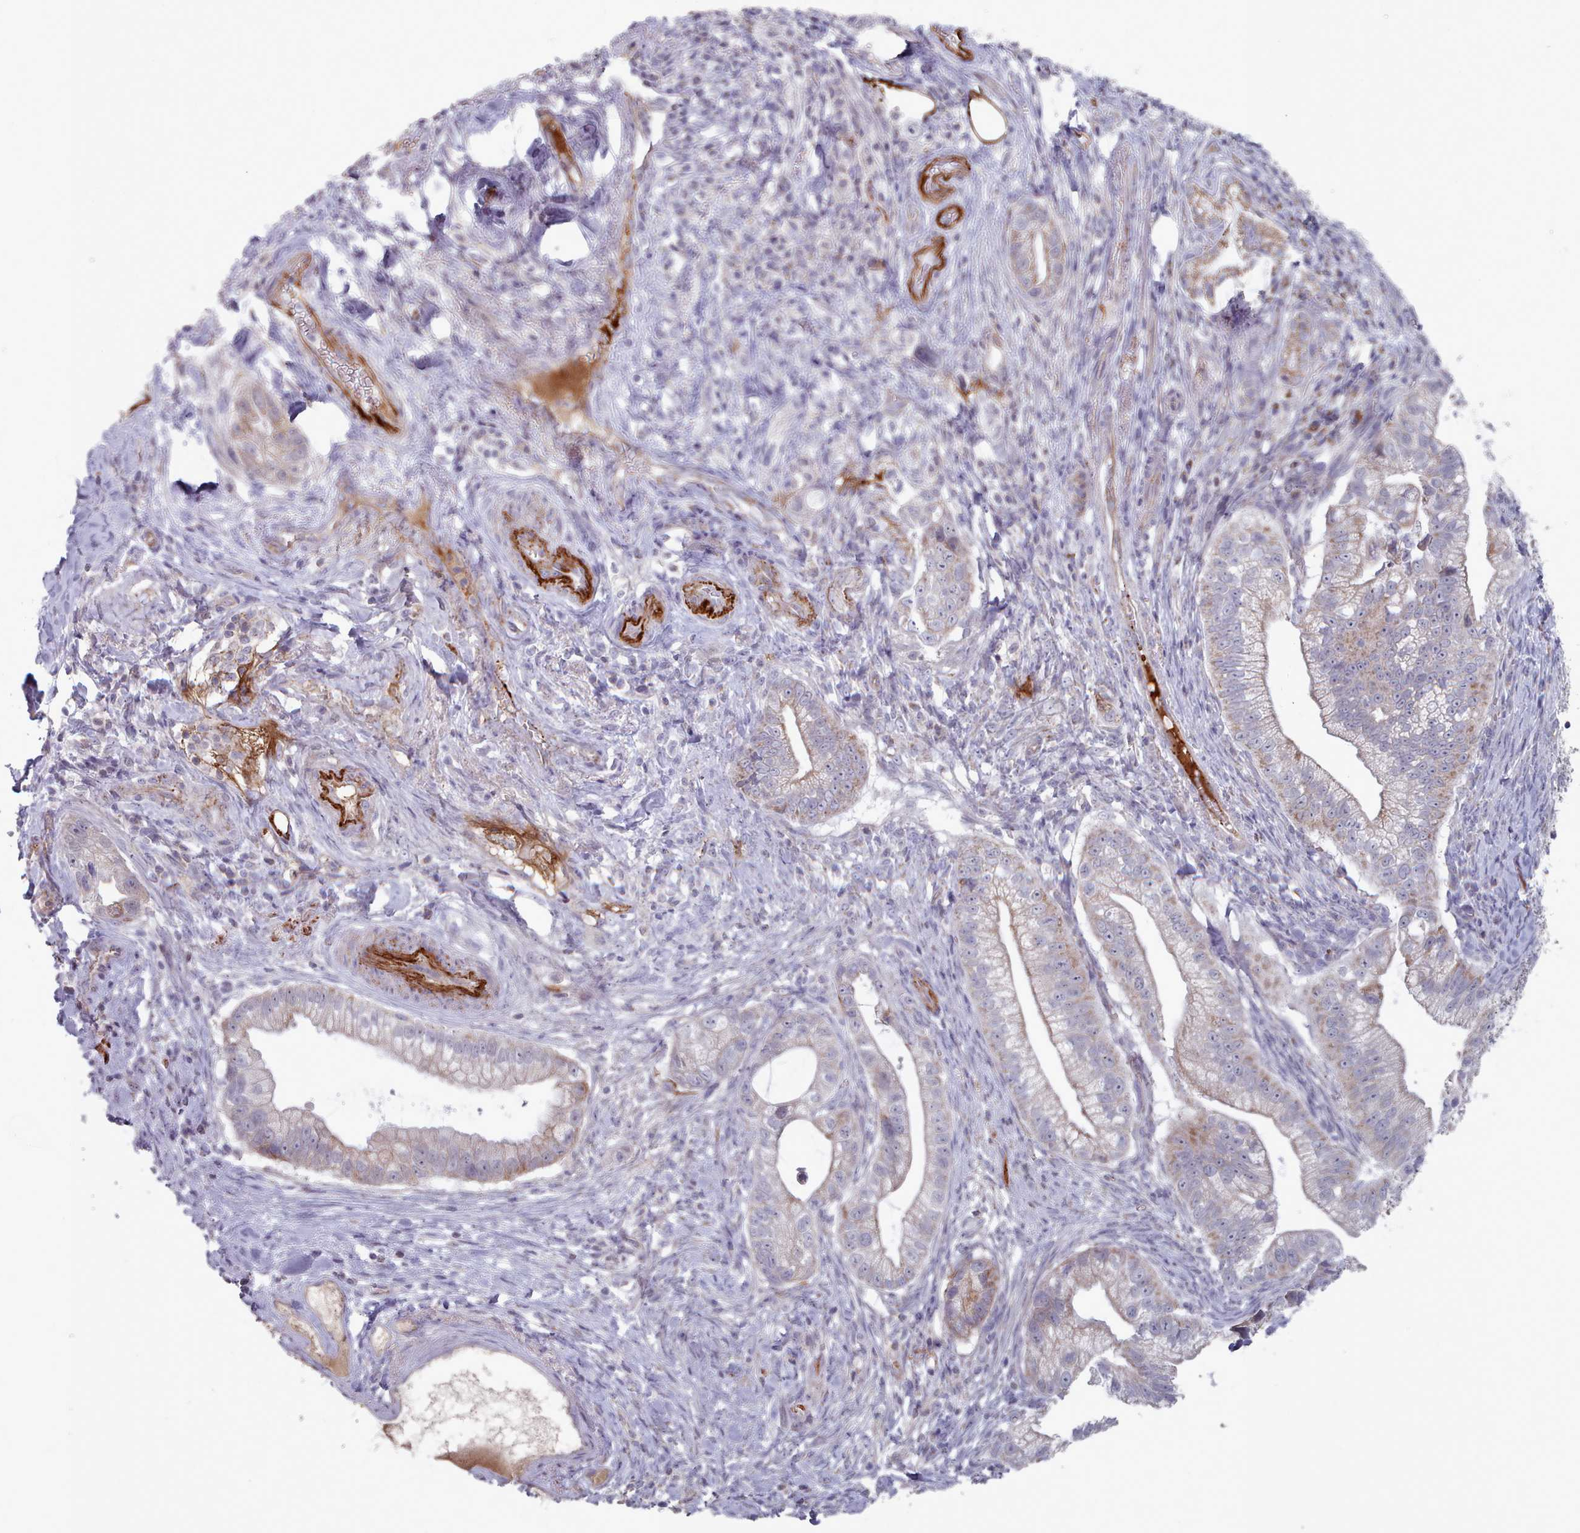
{"staining": {"intensity": "moderate", "quantity": "<25%", "location": "cytoplasmic/membranous"}, "tissue": "pancreatic cancer", "cell_type": "Tumor cells", "image_type": "cancer", "snomed": [{"axis": "morphology", "description": "Adenocarcinoma, NOS"}, {"axis": "topography", "description": "Pancreas"}], "caption": "Immunohistochemical staining of human pancreatic cancer (adenocarcinoma) reveals low levels of moderate cytoplasmic/membranous staining in approximately <25% of tumor cells.", "gene": "TRARG1", "patient": {"sex": "male", "age": 70}}